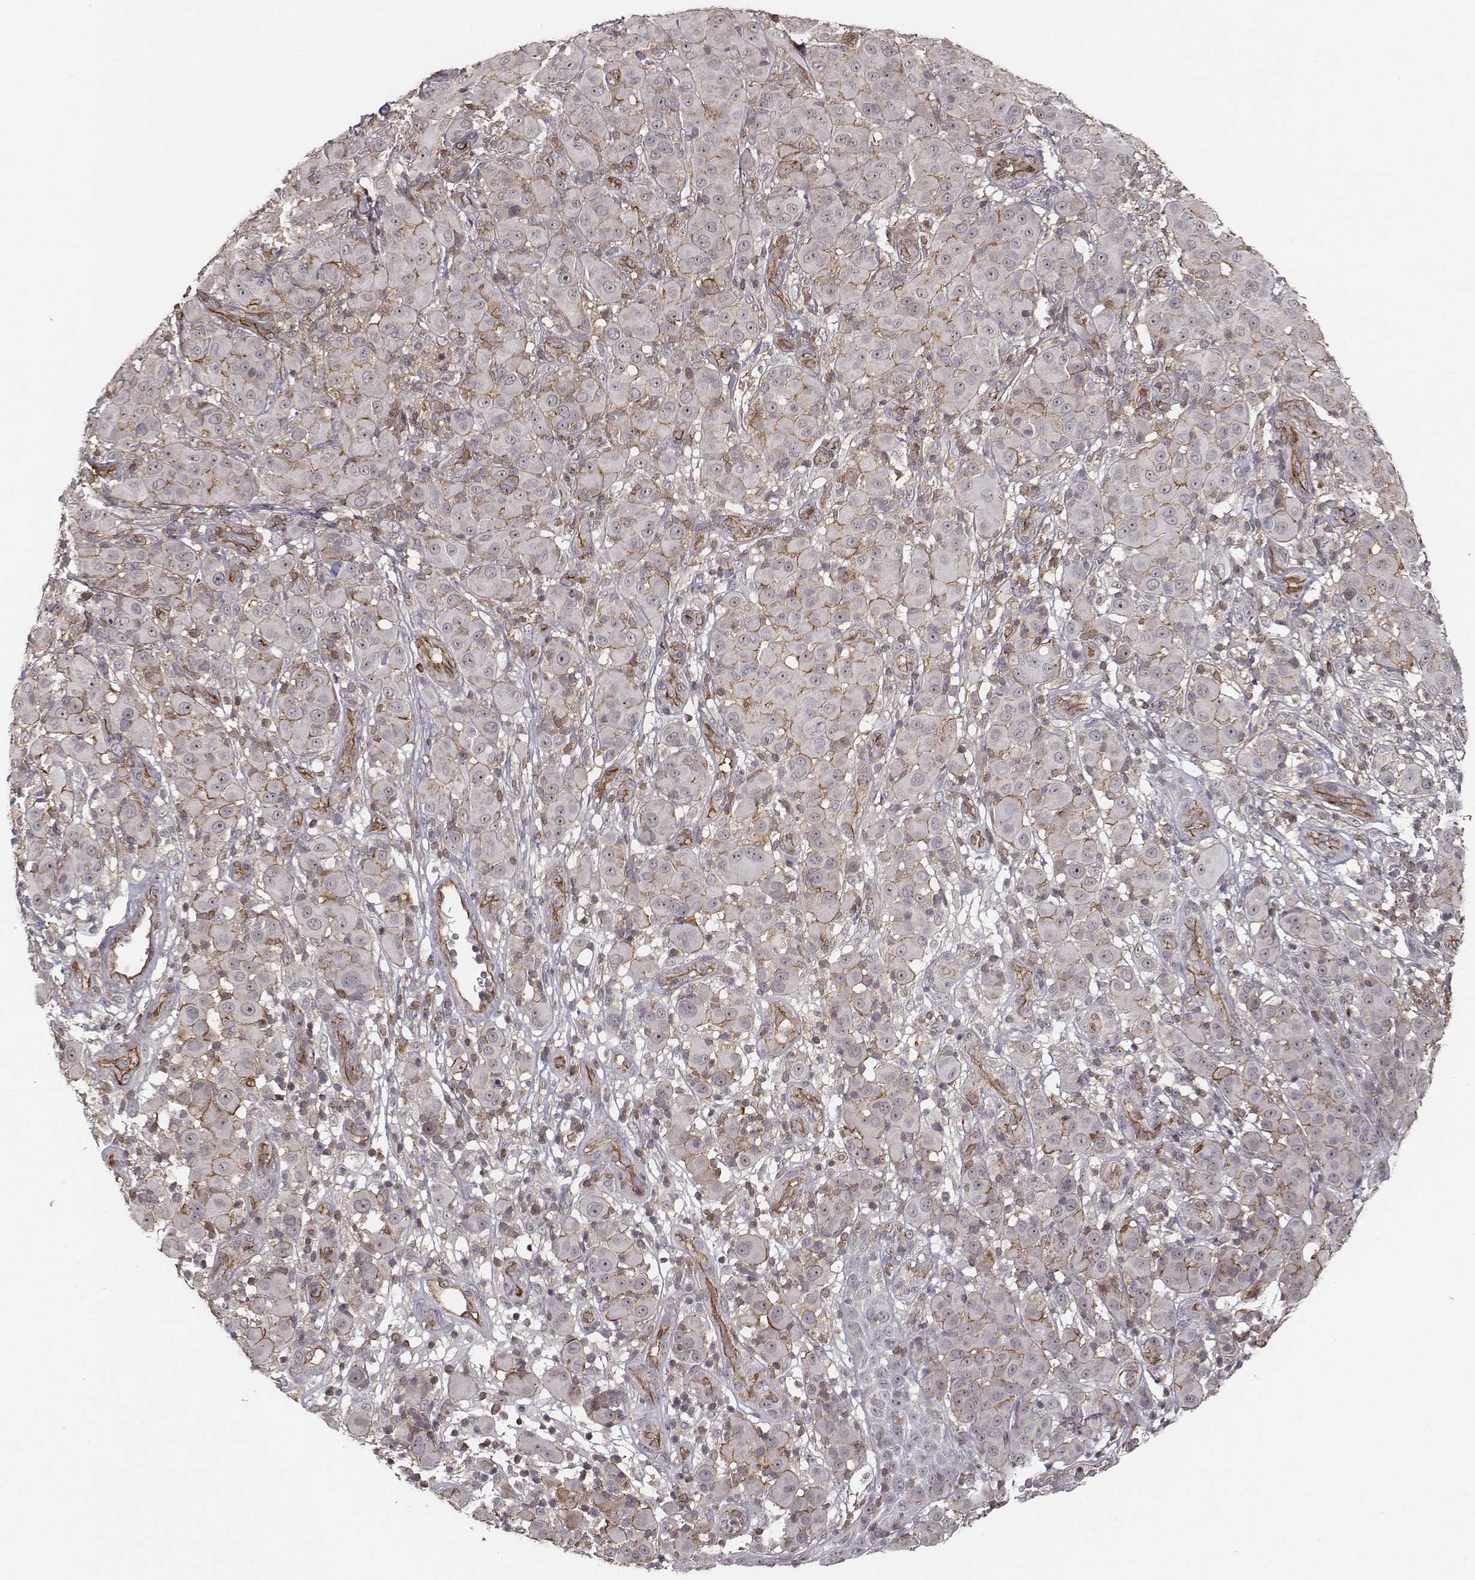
{"staining": {"intensity": "moderate", "quantity": "<25%", "location": "cytoplasmic/membranous"}, "tissue": "melanoma", "cell_type": "Tumor cells", "image_type": "cancer", "snomed": [{"axis": "morphology", "description": "Malignant melanoma, NOS"}, {"axis": "topography", "description": "Skin"}], "caption": "High-magnification brightfield microscopy of malignant melanoma stained with DAB (brown) and counterstained with hematoxylin (blue). tumor cells exhibit moderate cytoplasmic/membranous expression is identified in about<25% of cells.", "gene": "PTPRG", "patient": {"sex": "female", "age": 87}}